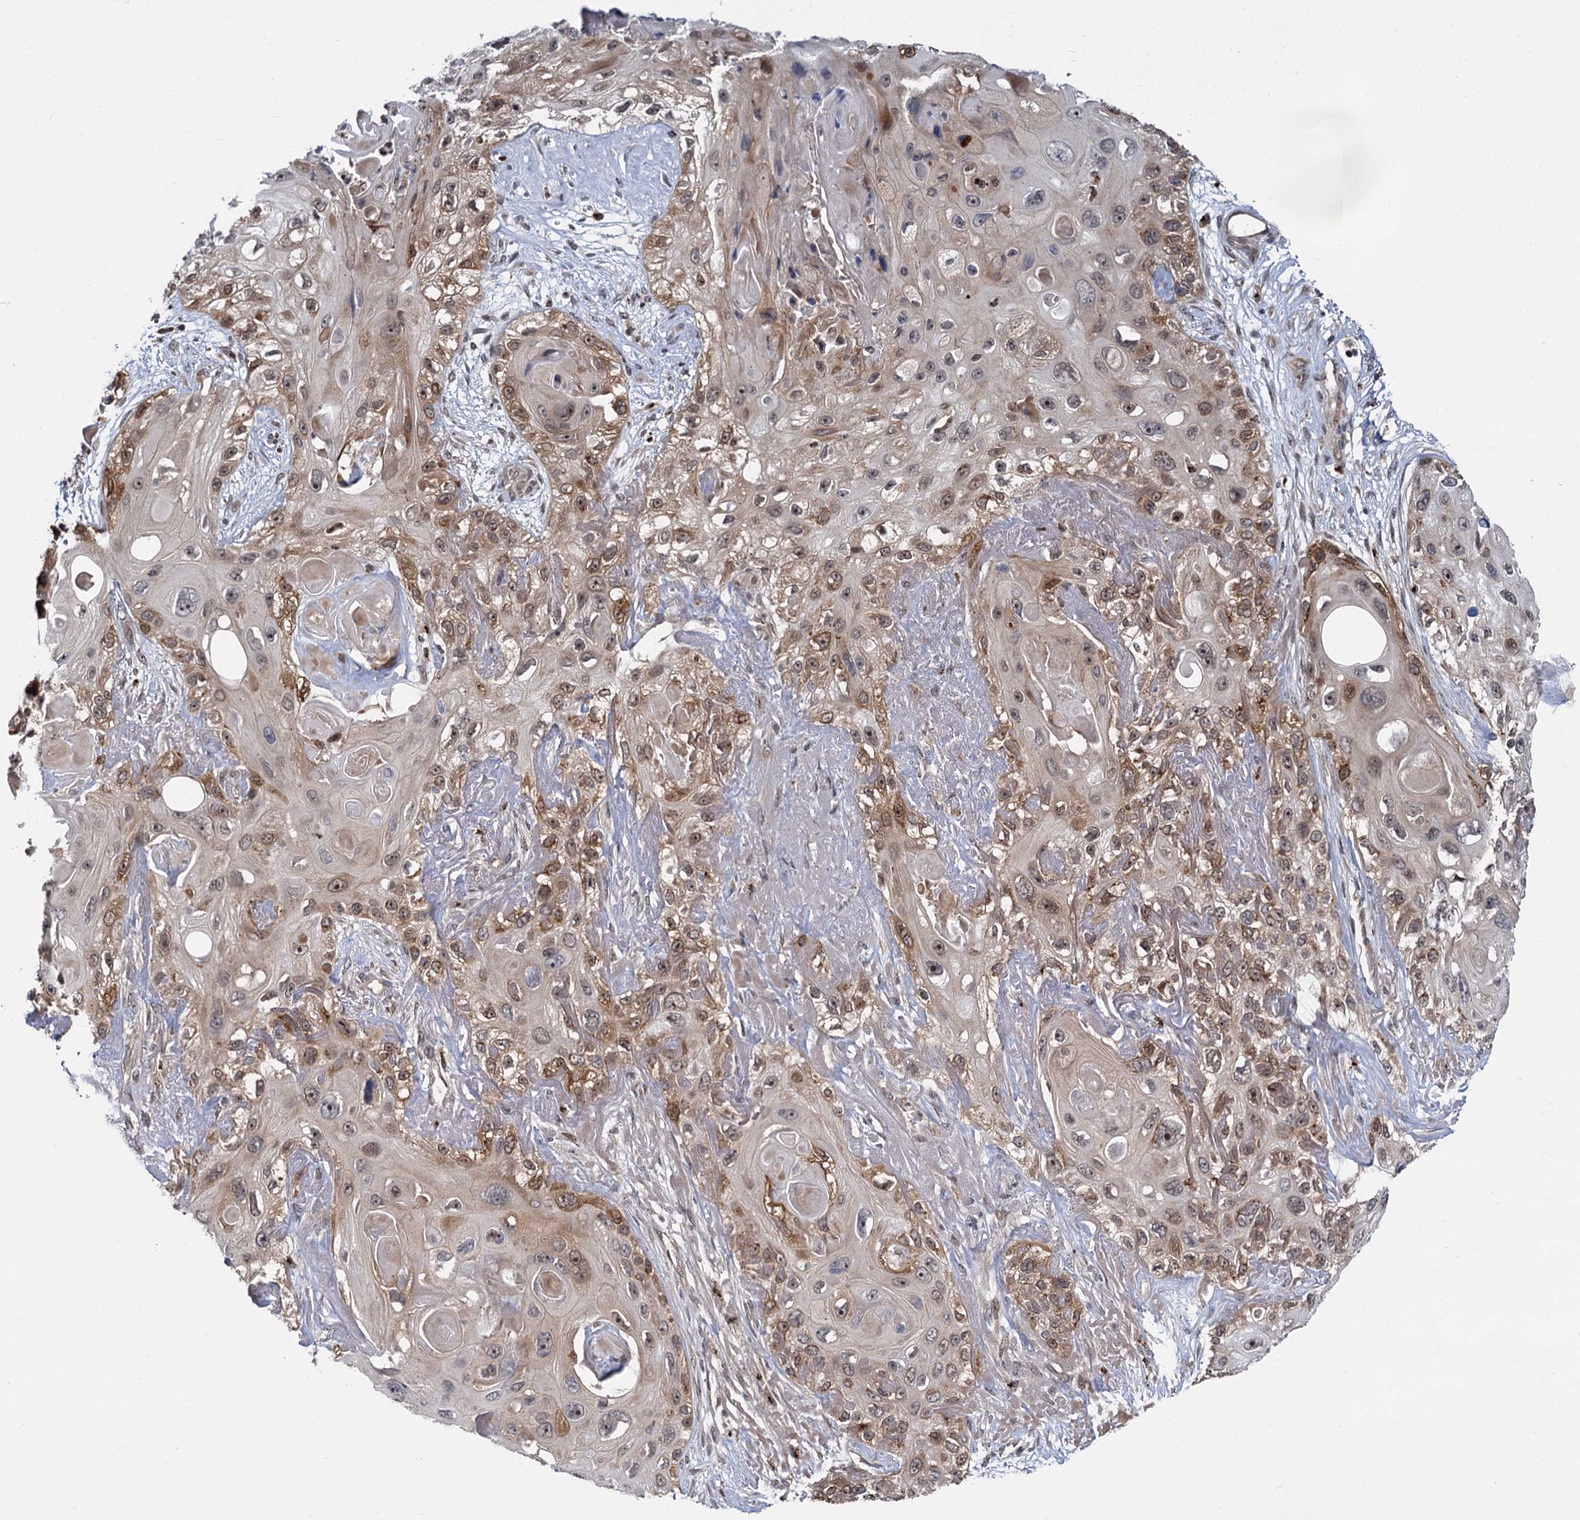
{"staining": {"intensity": "moderate", "quantity": "25%-75%", "location": "cytoplasmic/membranous,nuclear"}, "tissue": "skin cancer", "cell_type": "Tumor cells", "image_type": "cancer", "snomed": [{"axis": "morphology", "description": "Normal tissue, NOS"}, {"axis": "morphology", "description": "Squamous cell carcinoma, NOS"}, {"axis": "topography", "description": "Skin"}], "caption": "Immunohistochemical staining of human skin cancer exhibits moderate cytoplasmic/membranous and nuclear protein positivity in about 25%-75% of tumor cells.", "gene": "GAL3ST4", "patient": {"sex": "male", "age": 72}}